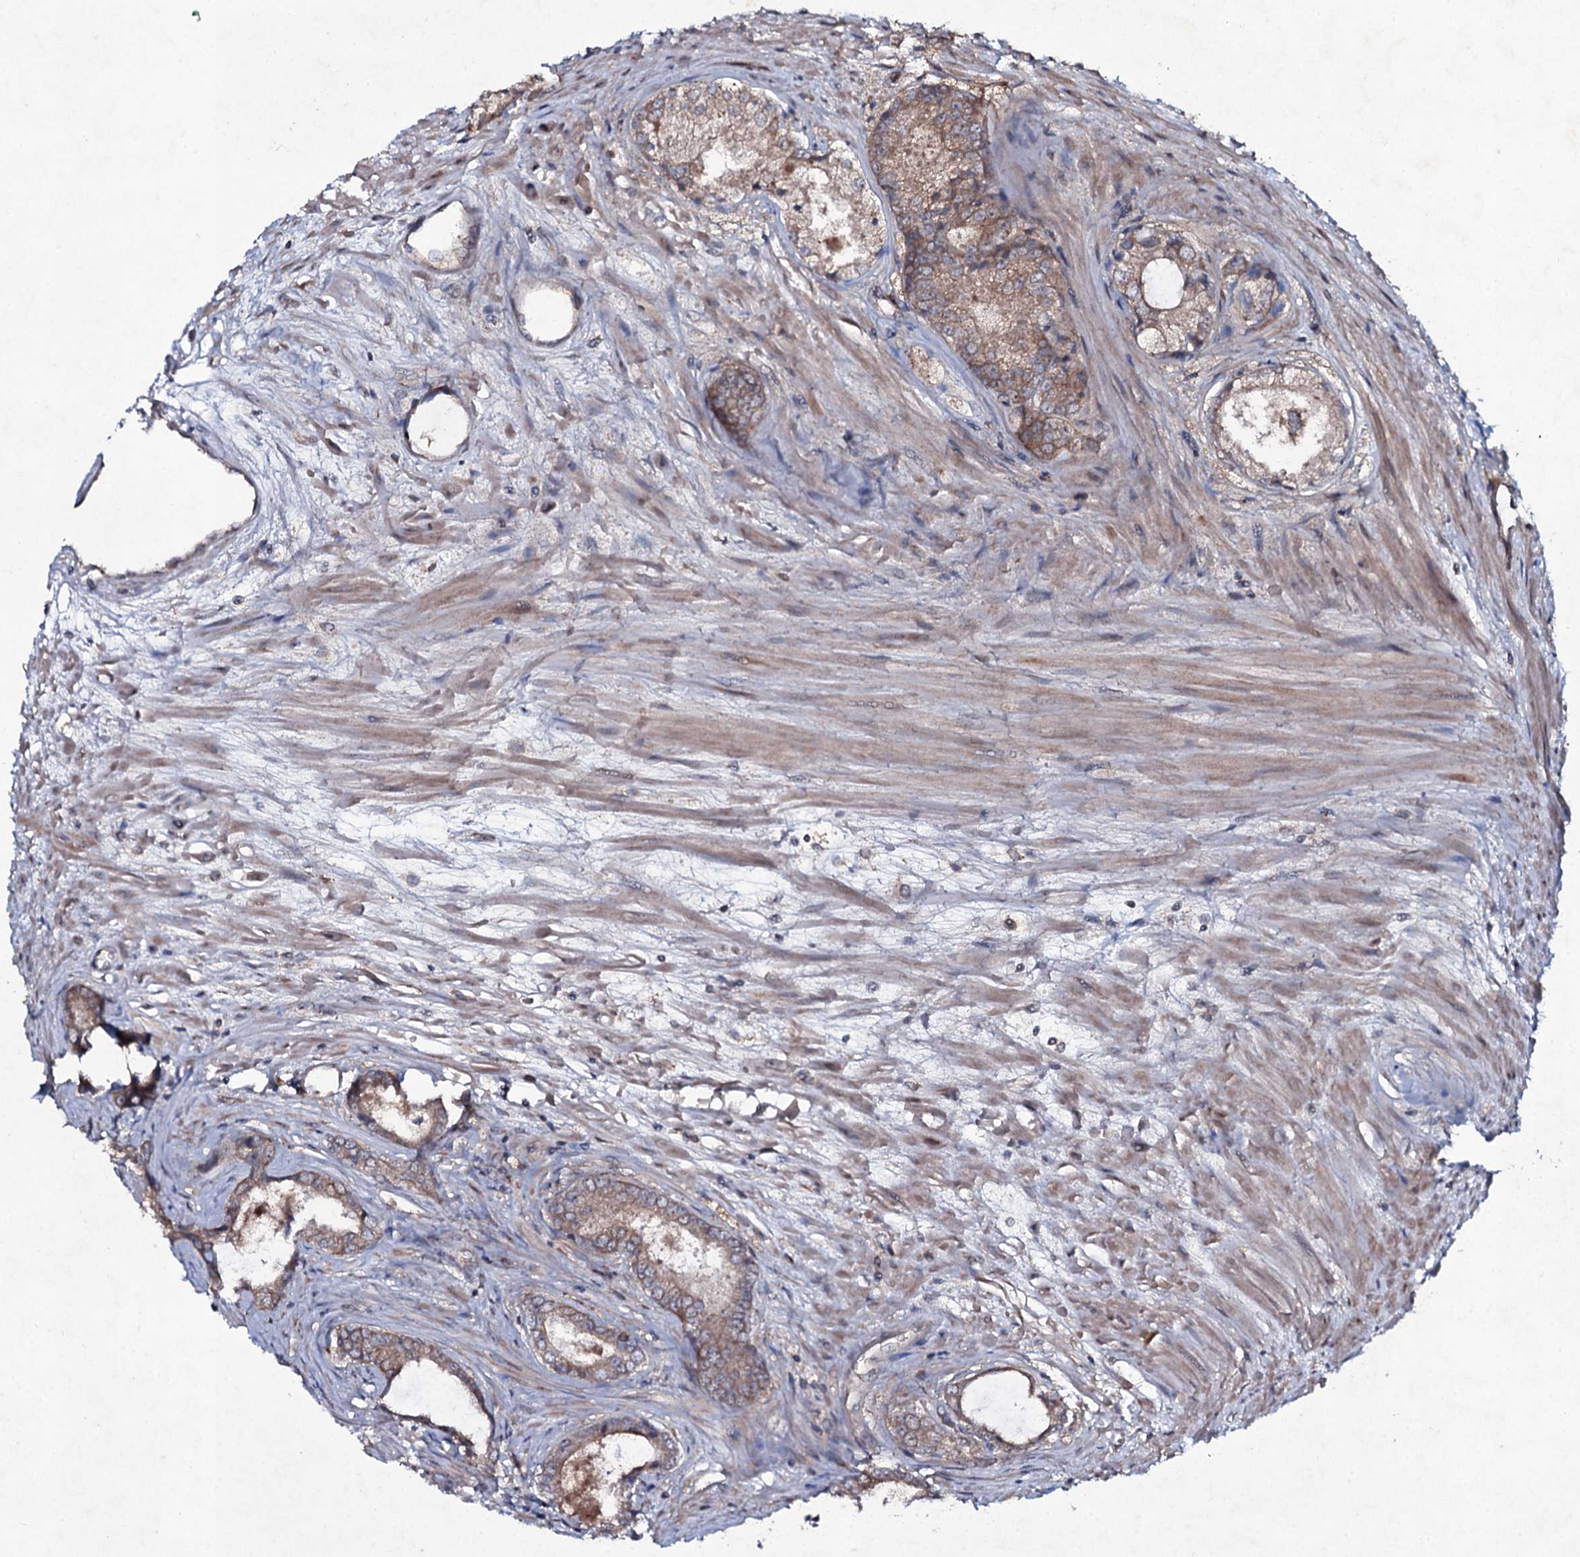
{"staining": {"intensity": "moderate", "quantity": ">75%", "location": "cytoplasmic/membranous"}, "tissue": "prostate cancer", "cell_type": "Tumor cells", "image_type": "cancer", "snomed": [{"axis": "morphology", "description": "Adenocarcinoma, Low grade"}, {"axis": "topography", "description": "Prostate"}], "caption": "Immunohistochemical staining of human prostate low-grade adenocarcinoma demonstrates medium levels of moderate cytoplasmic/membranous protein positivity in approximately >75% of tumor cells.", "gene": "SNAP23", "patient": {"sex": "male", "age": 68}}